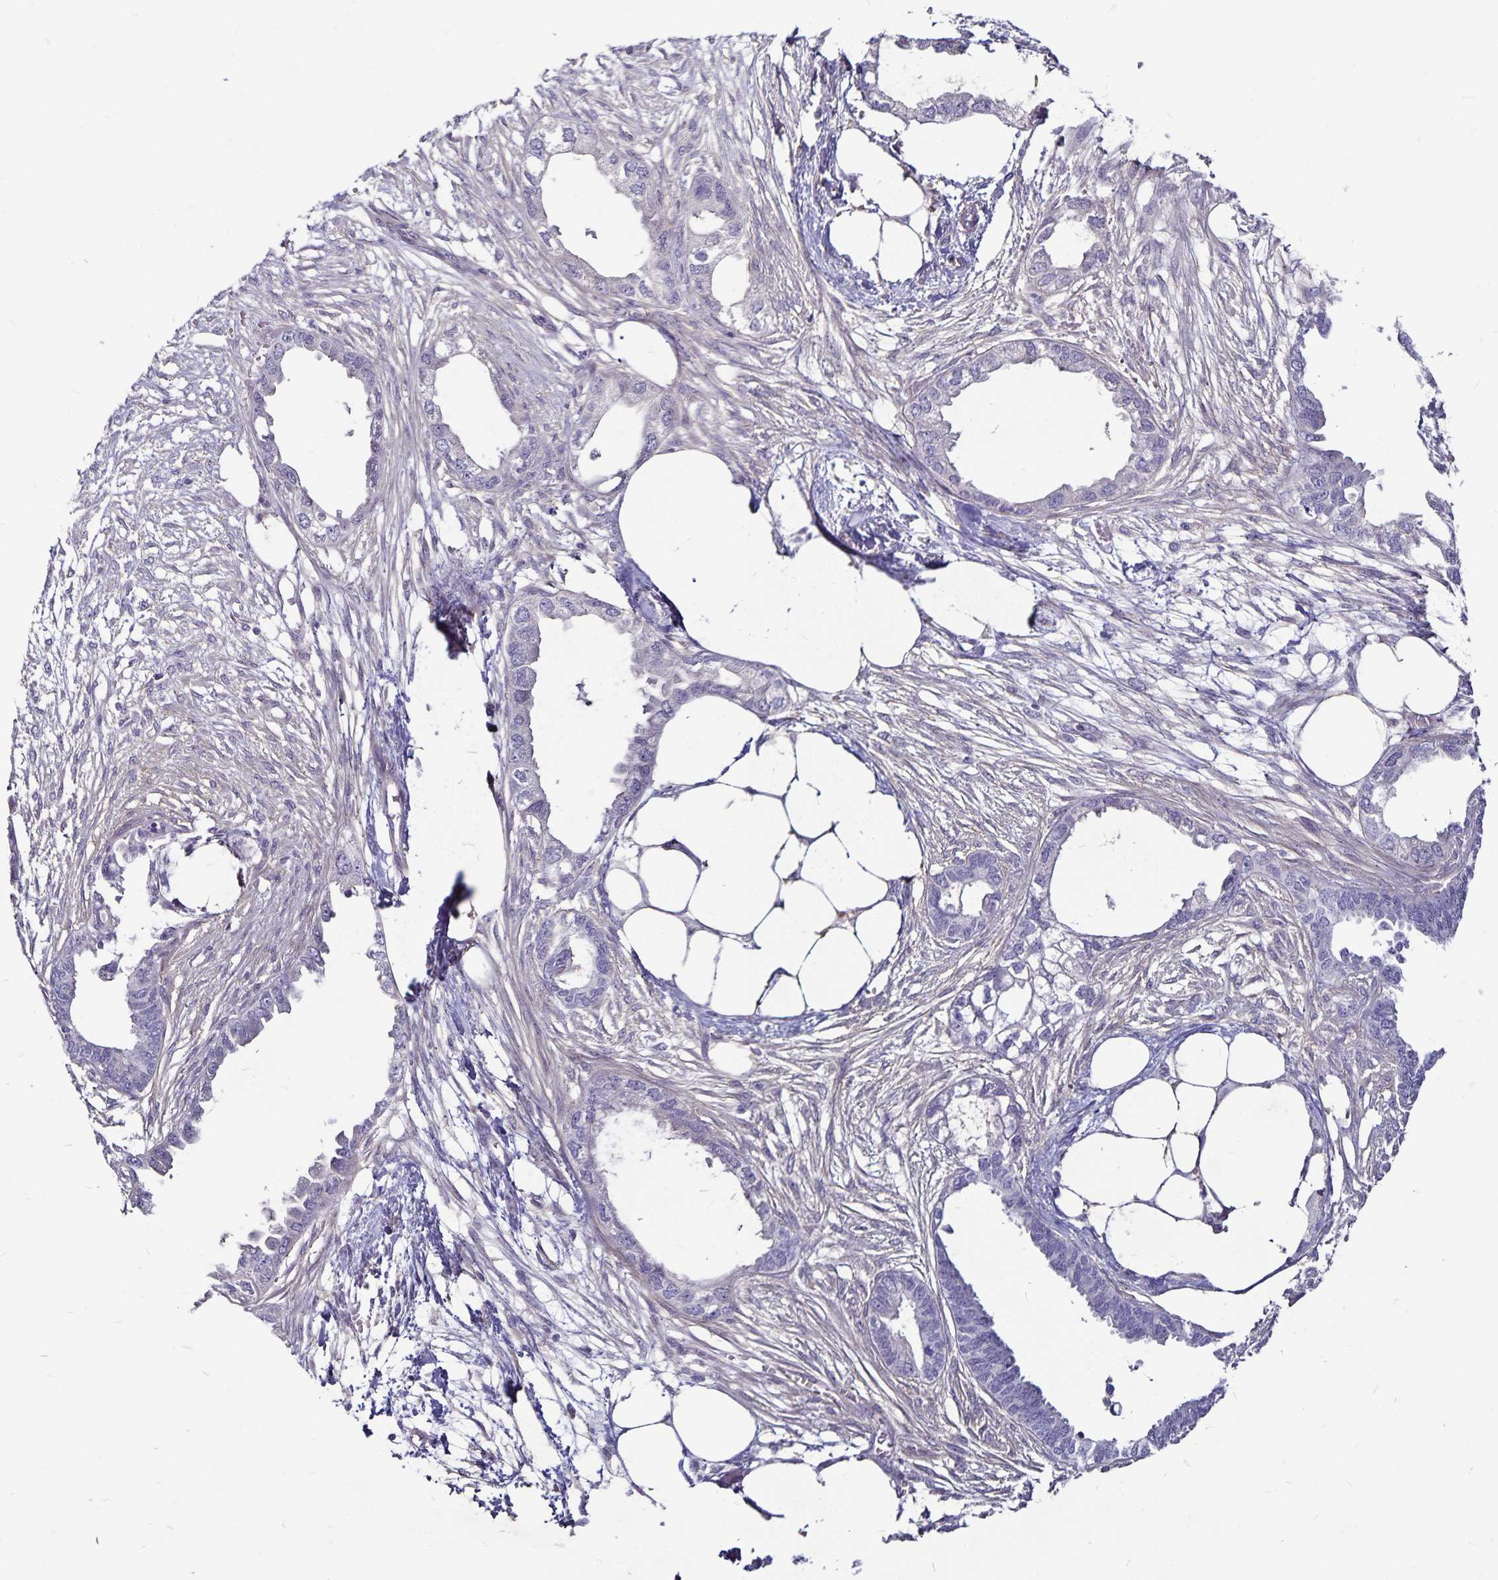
{"staining": {"intensity": "negative", "quantity": "none", "location": "none"}, "tissue": "endometrial cancer", "cell_type": "Tumor cells", "image_type": "cancer", "snomed": [{"axis": "morphology", "description": "Adenocarcinoma, NOS"}, {"axis": "morphology", "description": "Adenocarcinoma, metastatic, NOS"}, {"axis": "topography", "description": "Adipose tissue"}, {"axis": "topography", "description": "Endometrium"}], "caption": "Immunohistochemical staining of endometrial adenocarcinoma demonstrates no significant staining in tumor cells.", "gene": "GNG12", "patient": {"sex": "female", "age": 67}}